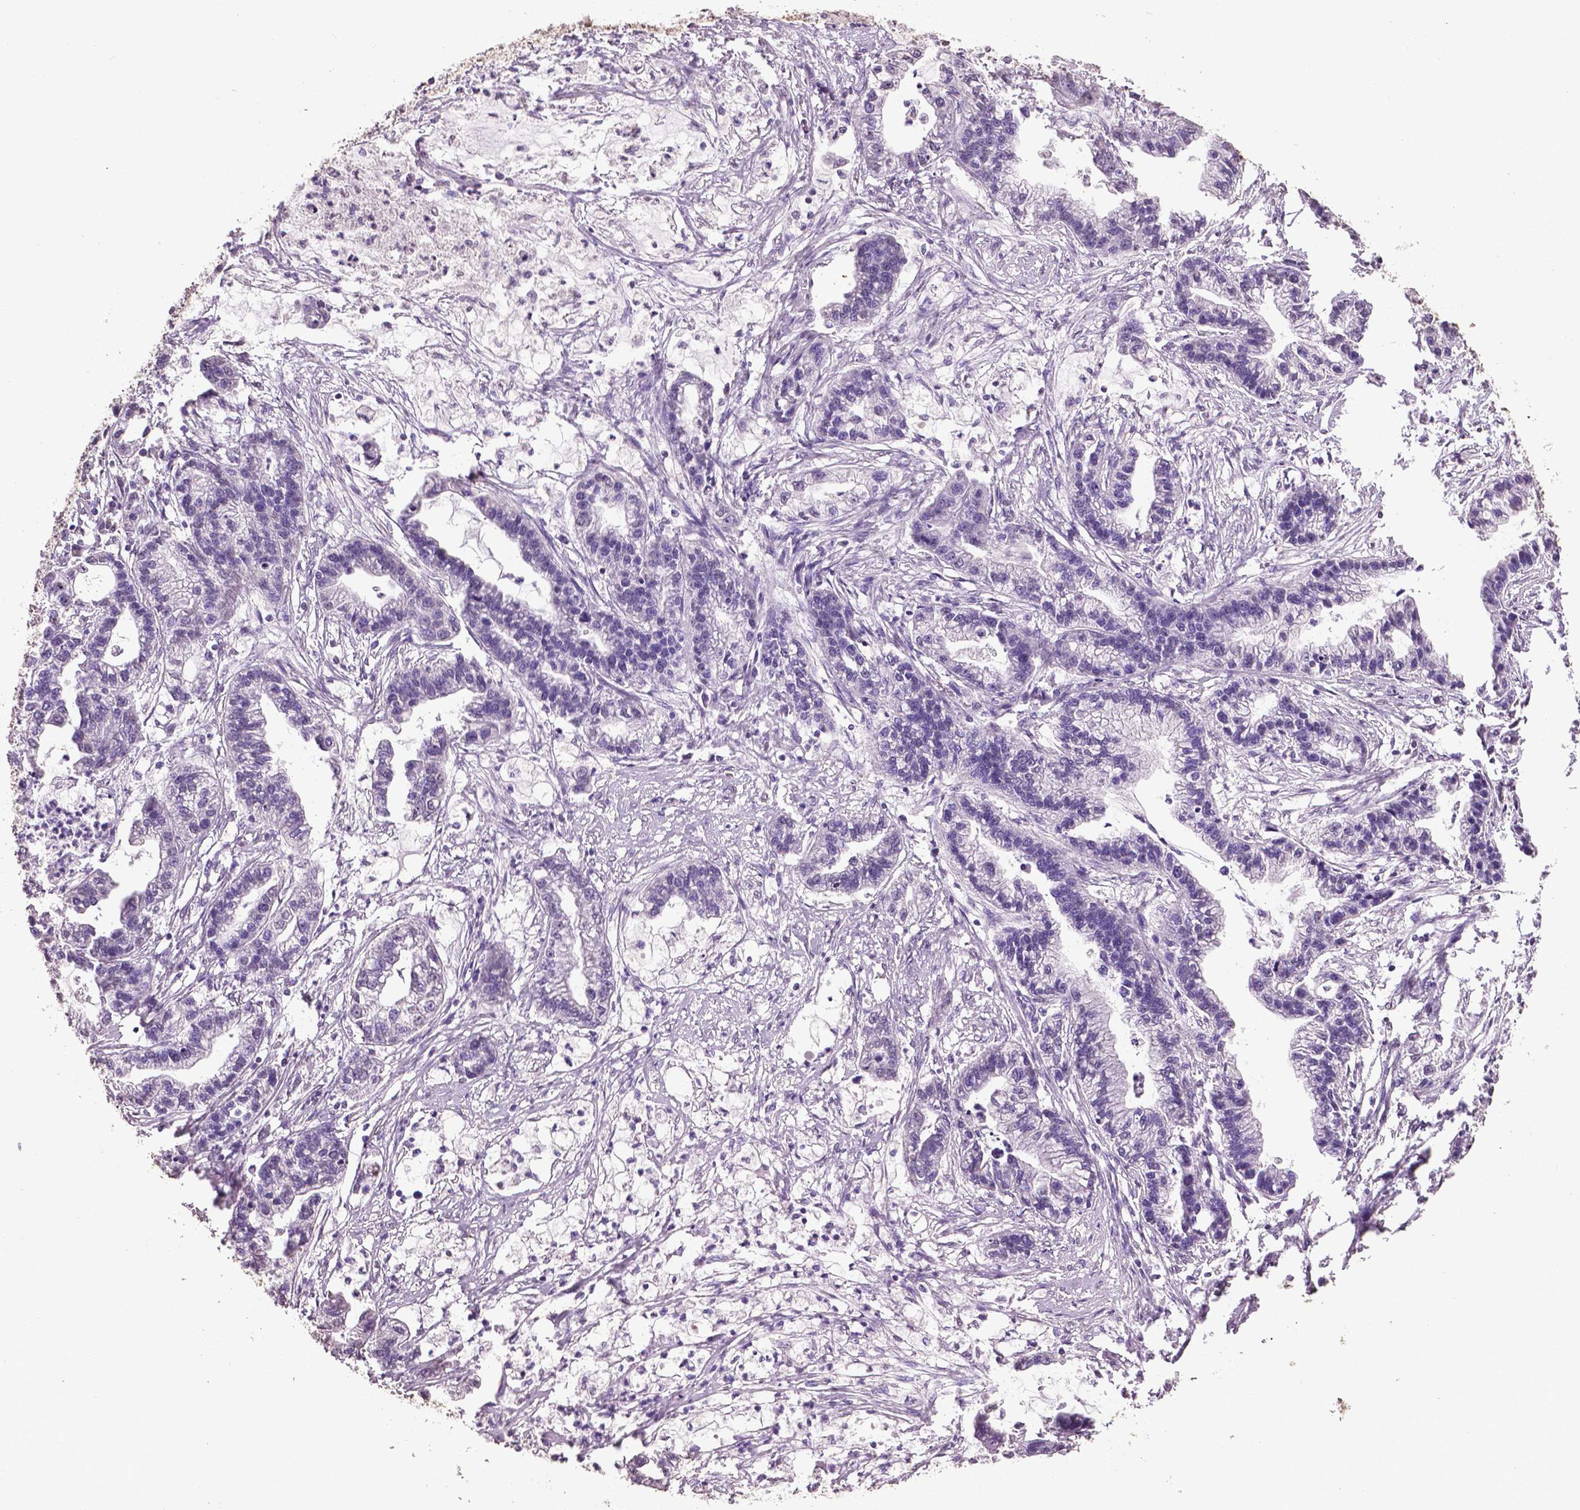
{"staining": {"intensity": "negative", "quantity": "none", "location": "none"}, "tissue": "stomach cancer", "cell_type": "Tumor cells", "image_type": "cancer", "snomed": [{"axis": "morphology", "description": "Adenocarcinoma, NOS"}, {"axis": "topography", "description": "Stomach"}], "caption": "Adenocarcinoma (stomach) was stained to show a protein in brown. There is no significant staining in tumor cells. (Immunohistochemistry (ihc), brightfield microscopy, high magnification).", "gene": "RUNX3", "patient": {"sex": "male", "age": 83}}